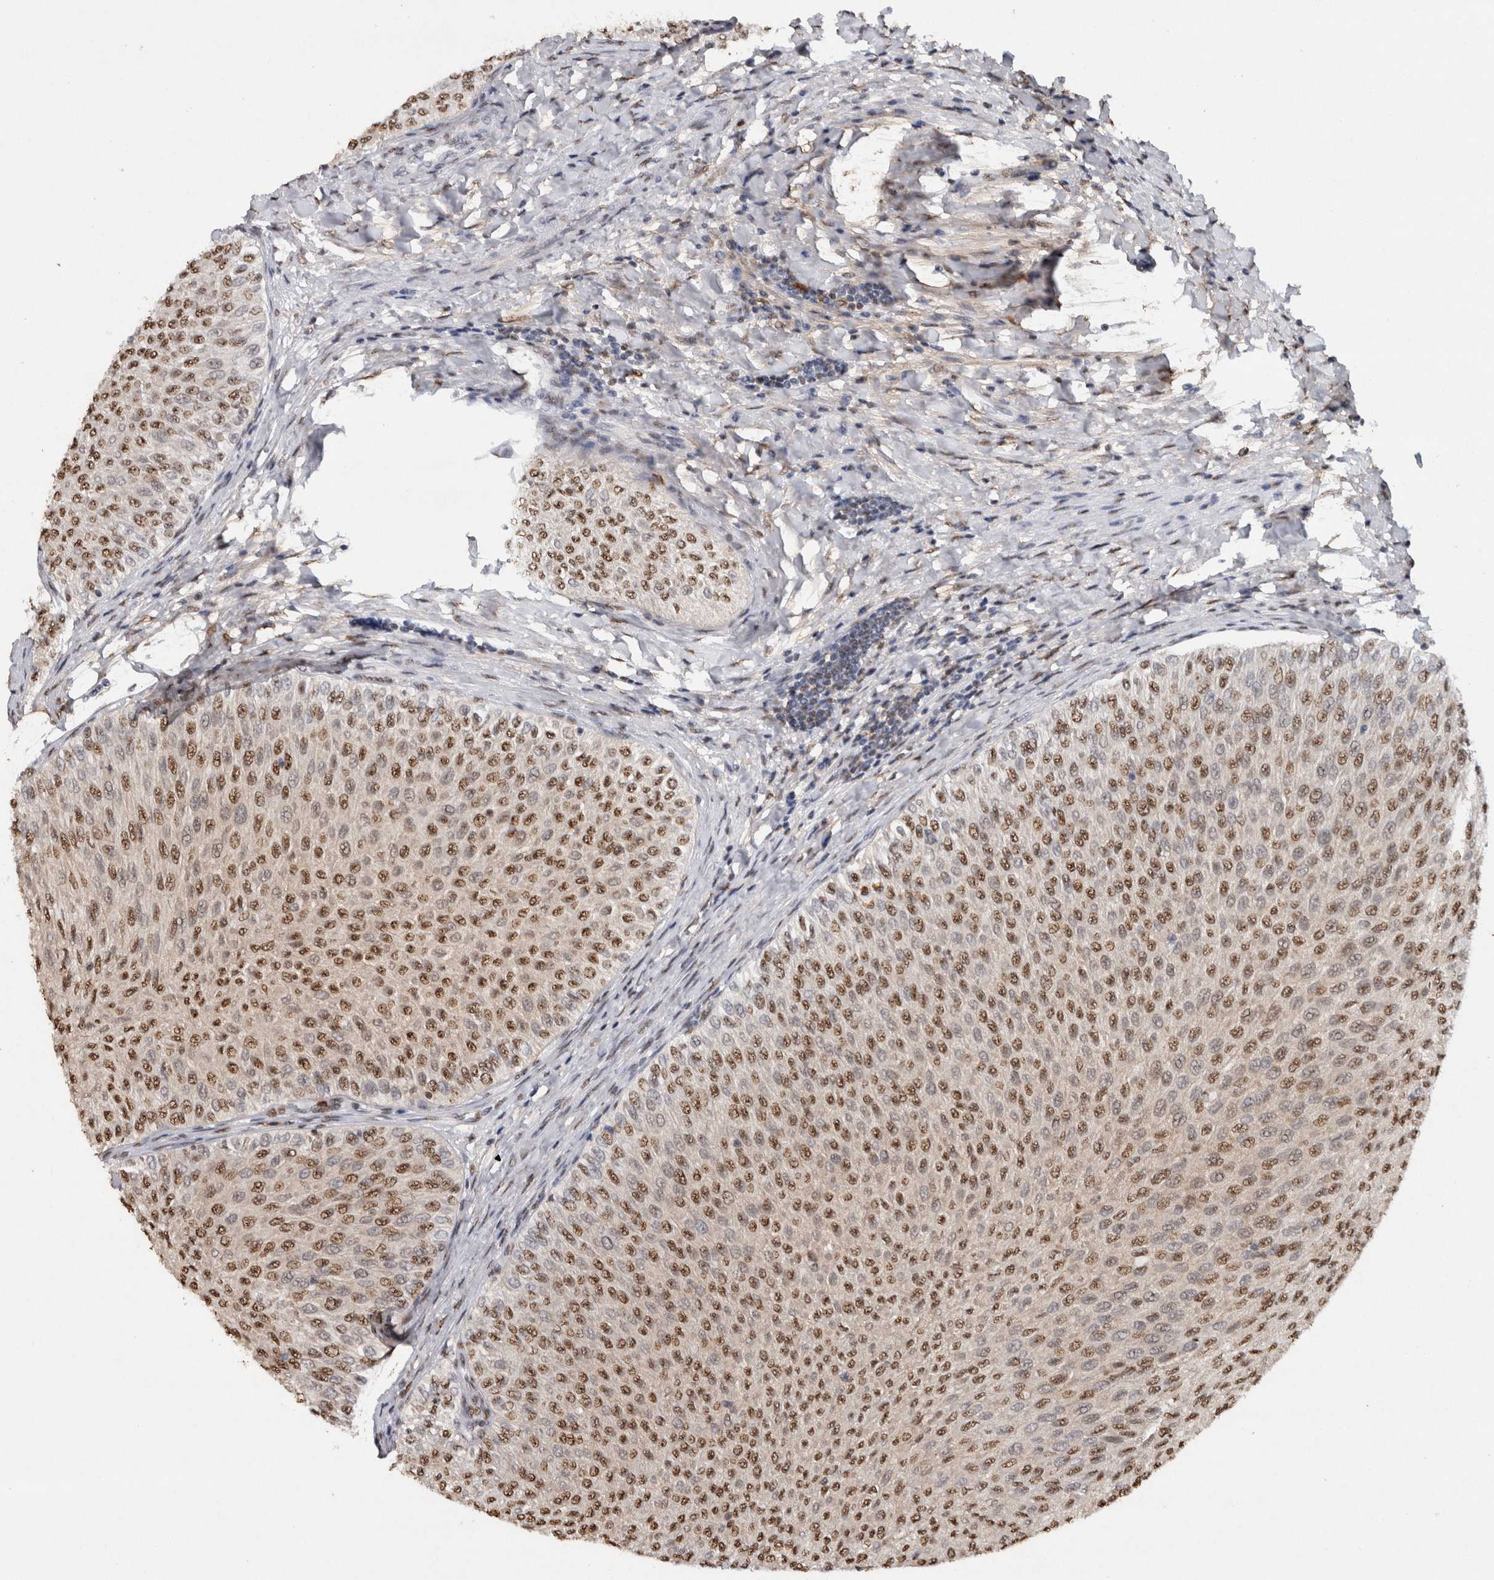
{"staining": {"intensity": "moderate", "quantity": ">75%", "location": "nuclear"}, "tissue": "urothelial cancer", "cell_type": "Tumor cells", "image_type": "cancer", "snomed": [{"axis": "morphology", "description": "Urothelial carcinoma, Low grade"}, {"axis": "topography", "description": "Urinary bladder"}], "caption": "High-power microscopy captured an immunohistochemistry micrograph of urothelial cancer, revealing moderate nuclear expression in approximately >75% of tumor cells.", "gene": "RPS6KA2", "patient": {"sex": "male", "age": 78}}